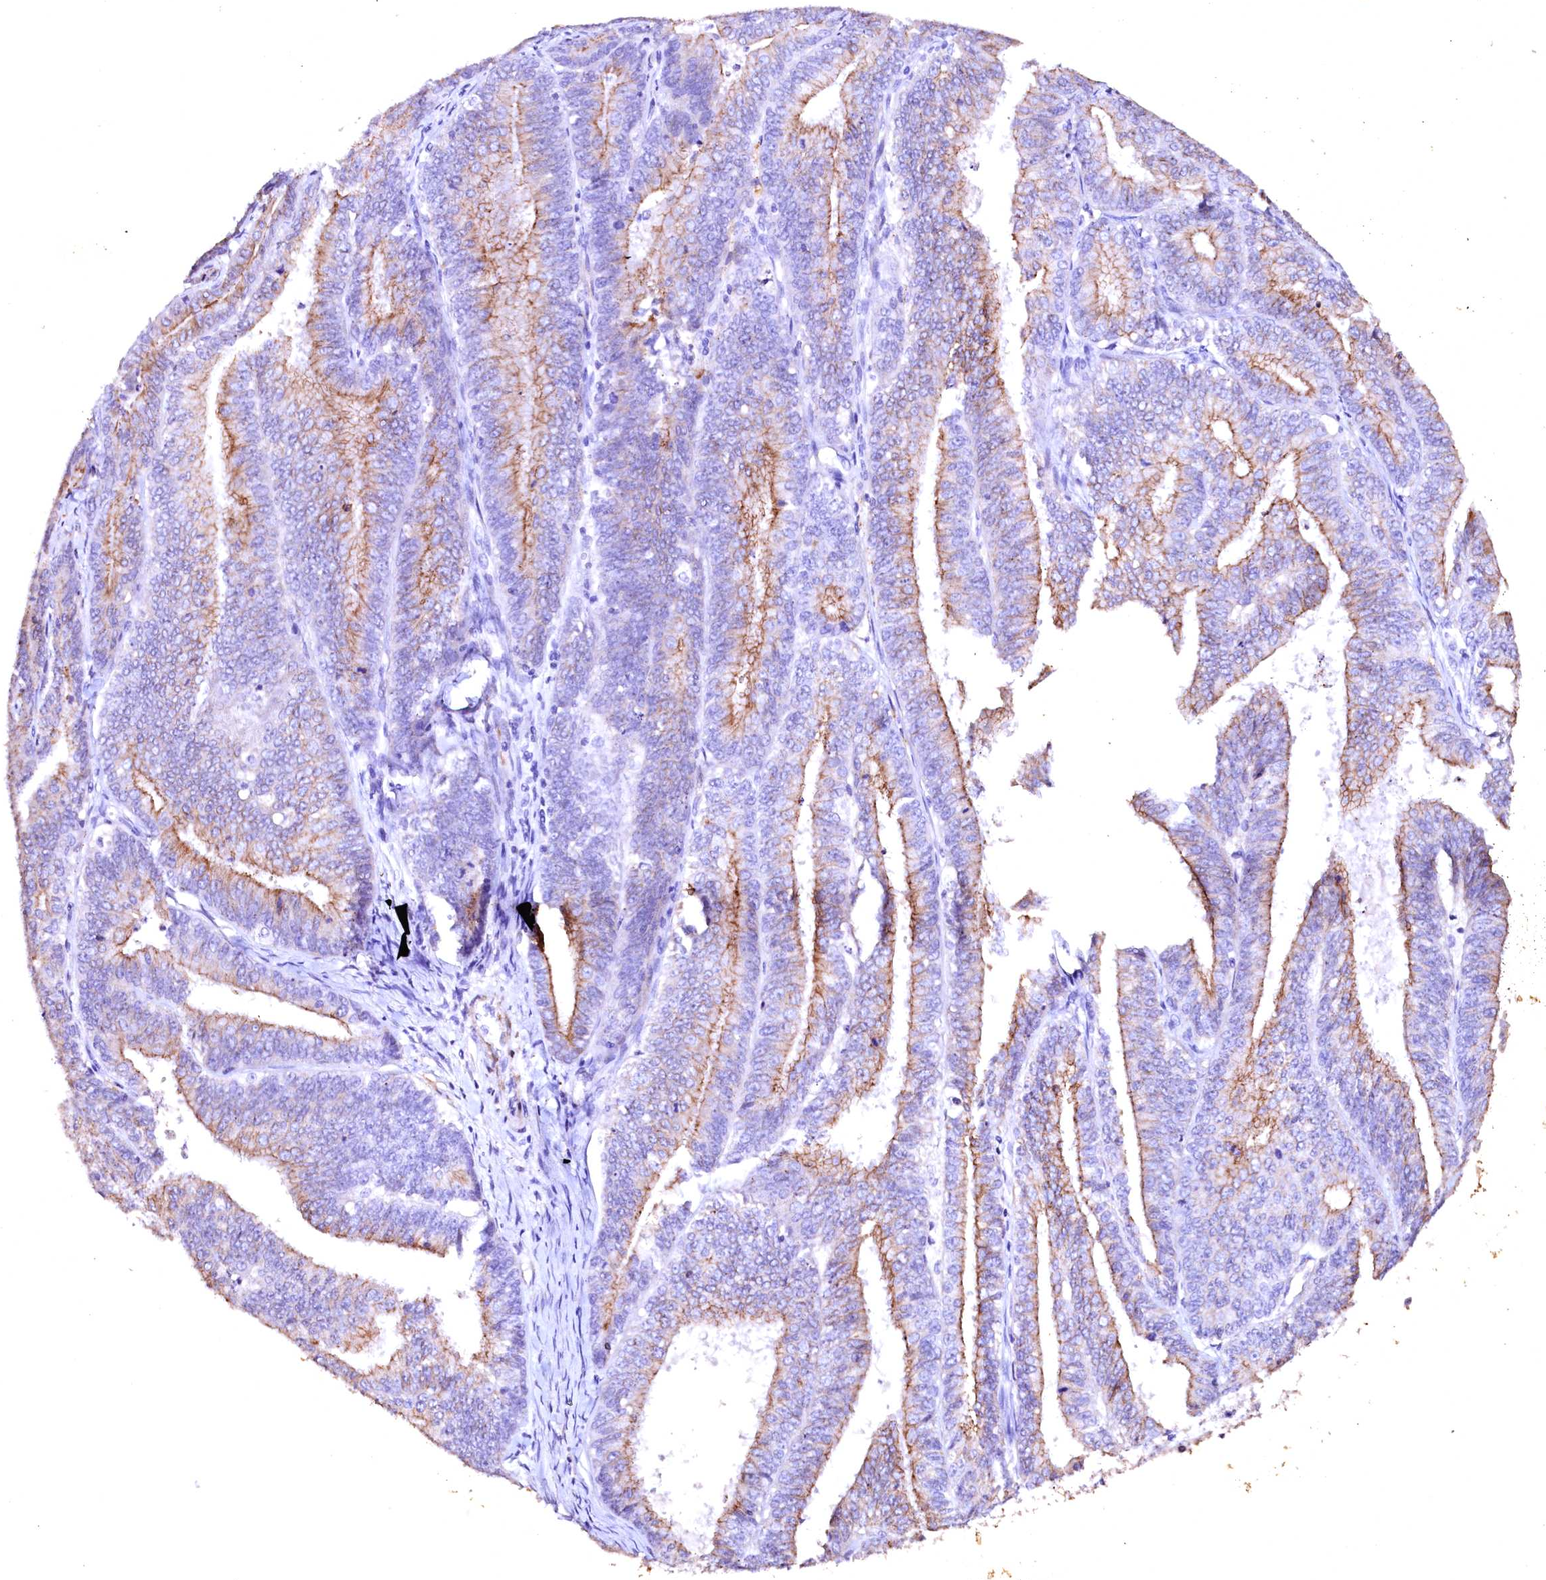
{"staining": {"intensity": "moderate", "quantity": "25%-75%", "location": "cytoplasmic/membranous"}, "tissue": "endometrial cancer", "cell_type": "Tumor cells", "image_type": "cancer", "snomed": [{"axis": "morphology", "description": "Adenocarcinoma, NOS"}, {"axis": "topography", "description": "Endometrium"}], "caption": "Protein expression by immunohistochemistry (IHC) exhibits moderate cytoplasmic/membranous staining in about 25%-75% of tumor cells in endometrial cancer (adenocarcinoma). (DAB (3,3'-diaminobenzidine) IHC, brown staining for protein, blue staining for nuclei).", "gene": "VPS36", "patient": {"sex": "female", "age": 73}}